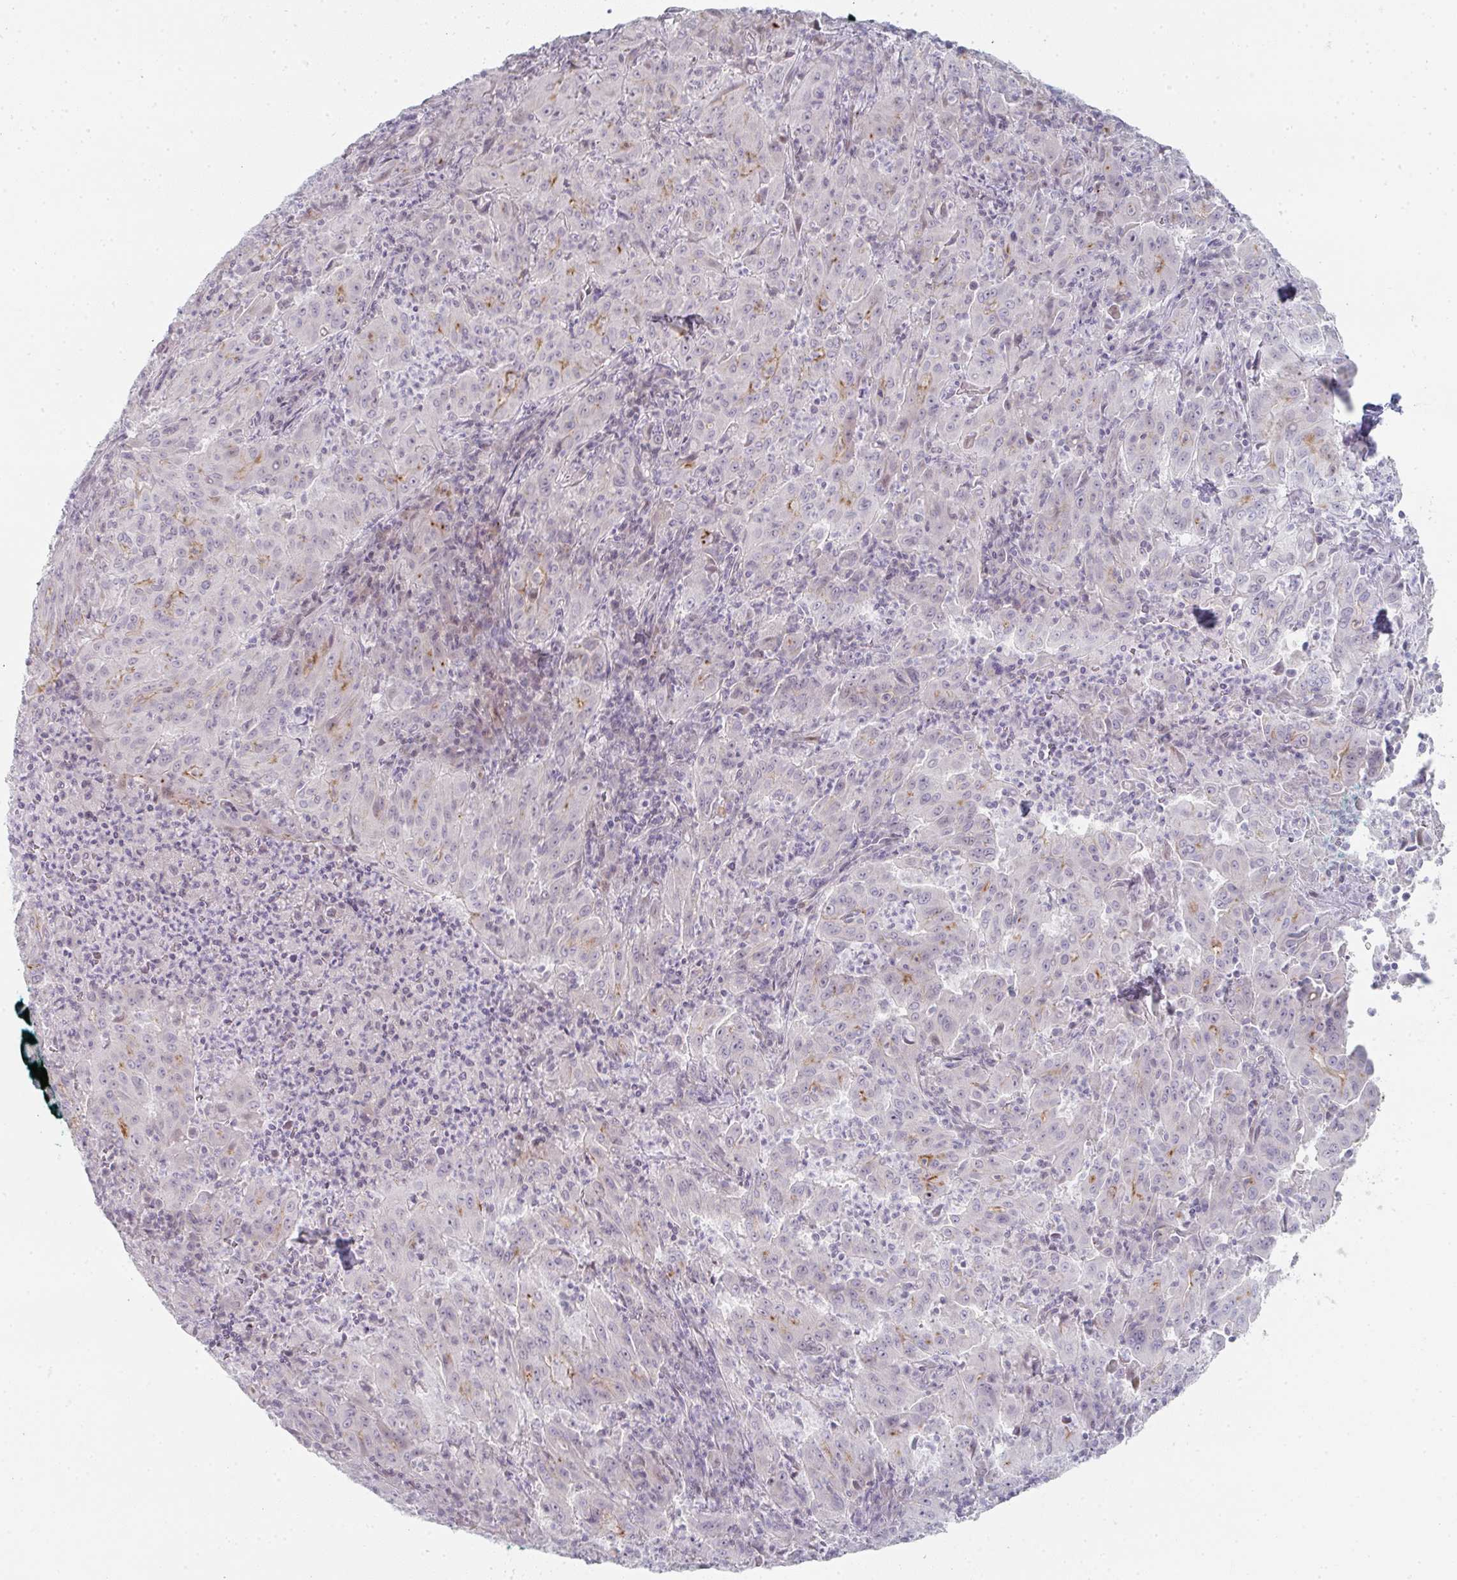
{"staining": {"intensity": "negative", "quantity": "none", "location": "none"}, "tissue": "pancreatic cancer", "cell_type": "Tumor cells", "image_type": "cancer", "snomed": [{"axis": "morphology", "description": "Adenocarcinoma, NOS"}, {"axis": "topography", "description": "Pancreas"}], "caption": "The histopathology image shows no significant positivity in tumor cells of pancreatic cancer.", "gene": "POU2AF2", "patient": {"sex": "male", "age": 63}}